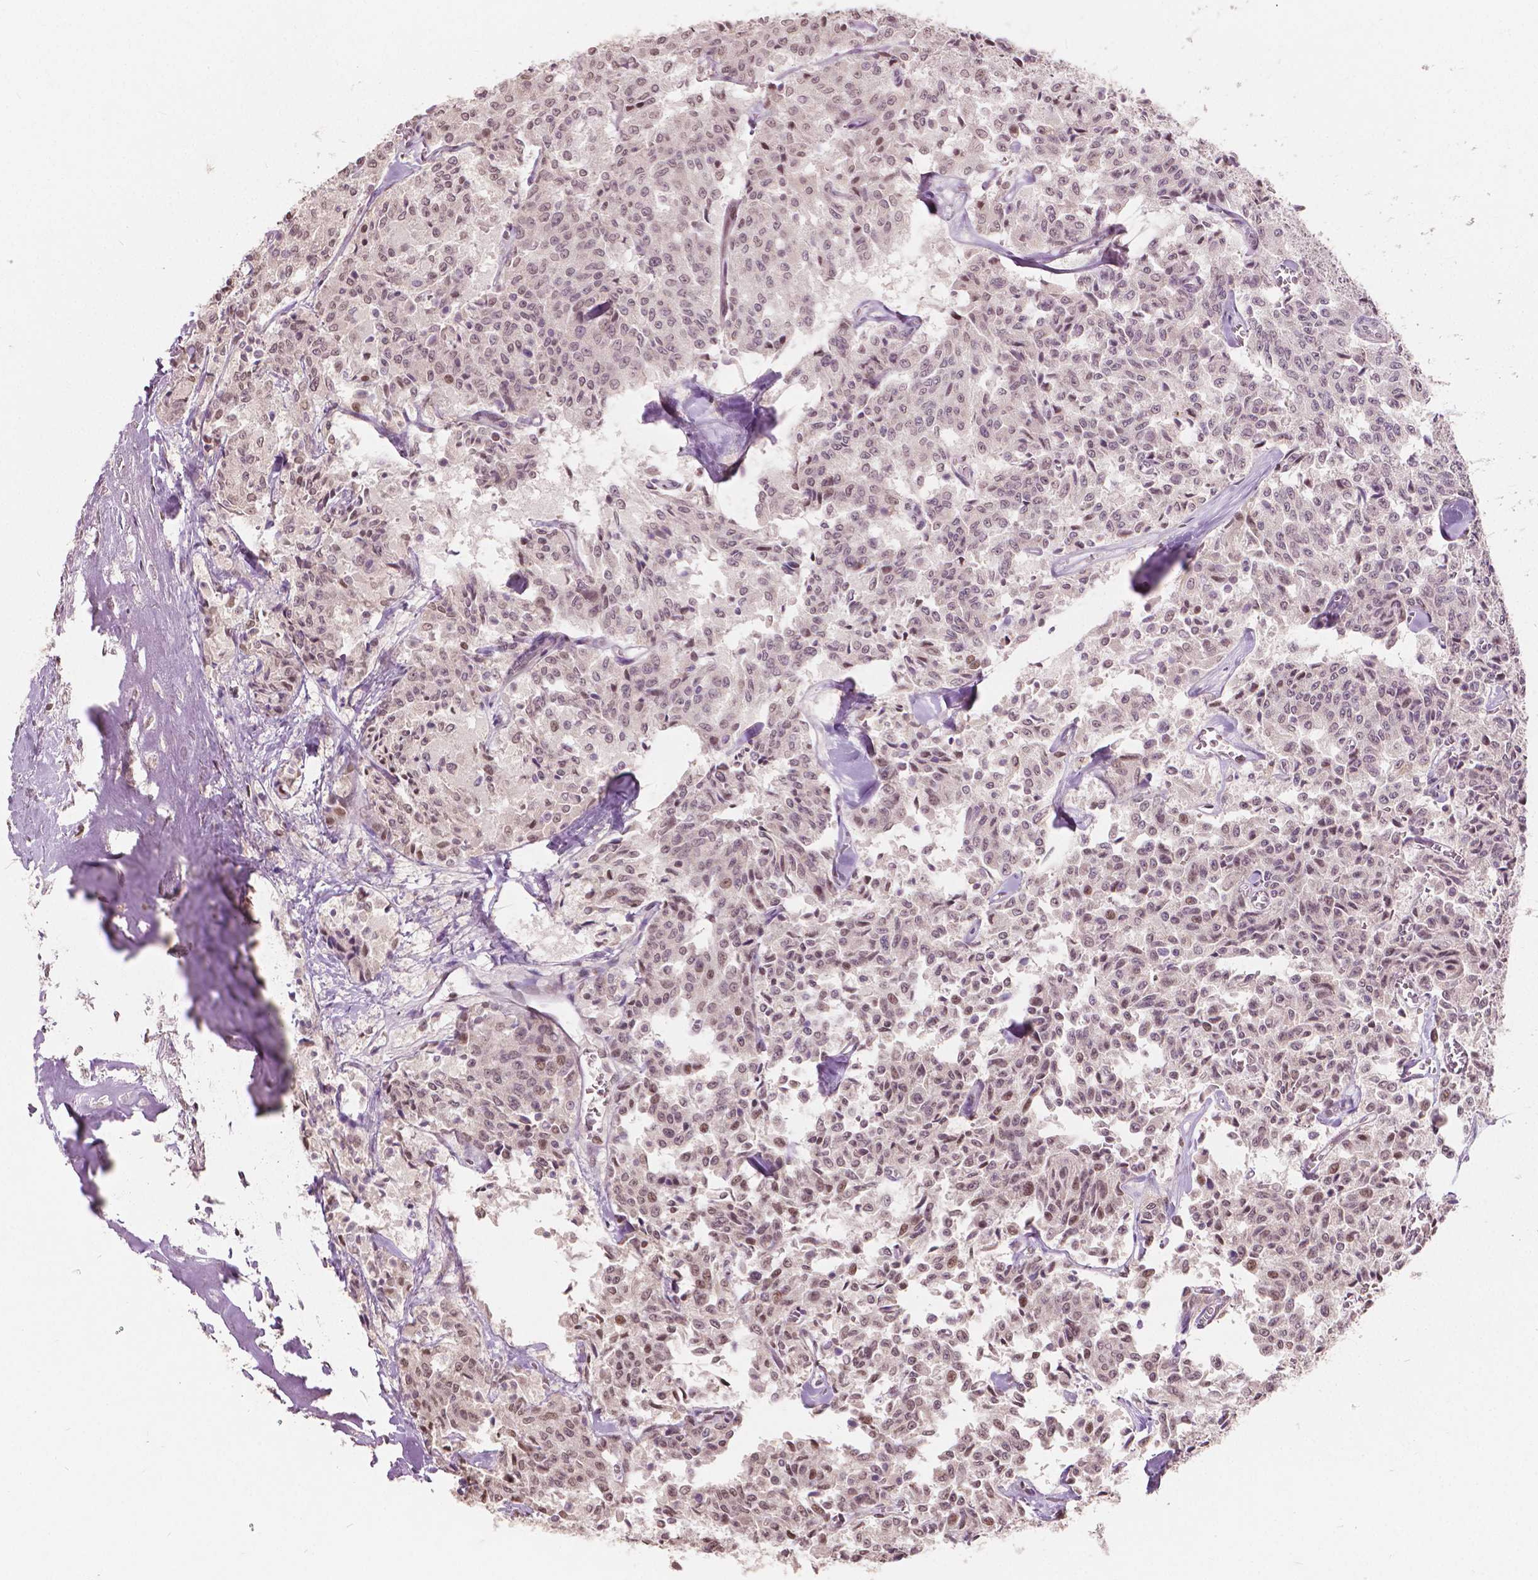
{"staining": {"intensity": "moderate", "quantity": ">75%", "location": "nuclear"}, "tissue": "carcinoid", "cell_type": "Tumor cells", "image_type": "cancer", "snomed": [{"axis": "morphology", "description": "Carcinoid, malignant, NOS"}, {"axis": "topography", "description": "Lung"}], "caption": "The immunohistochemical stain highlights moderate nuclear staining in tumor cells of carcinoid tissue.", "gene": "HOXA10", "patient": {"sex": "male", "age": 71}}